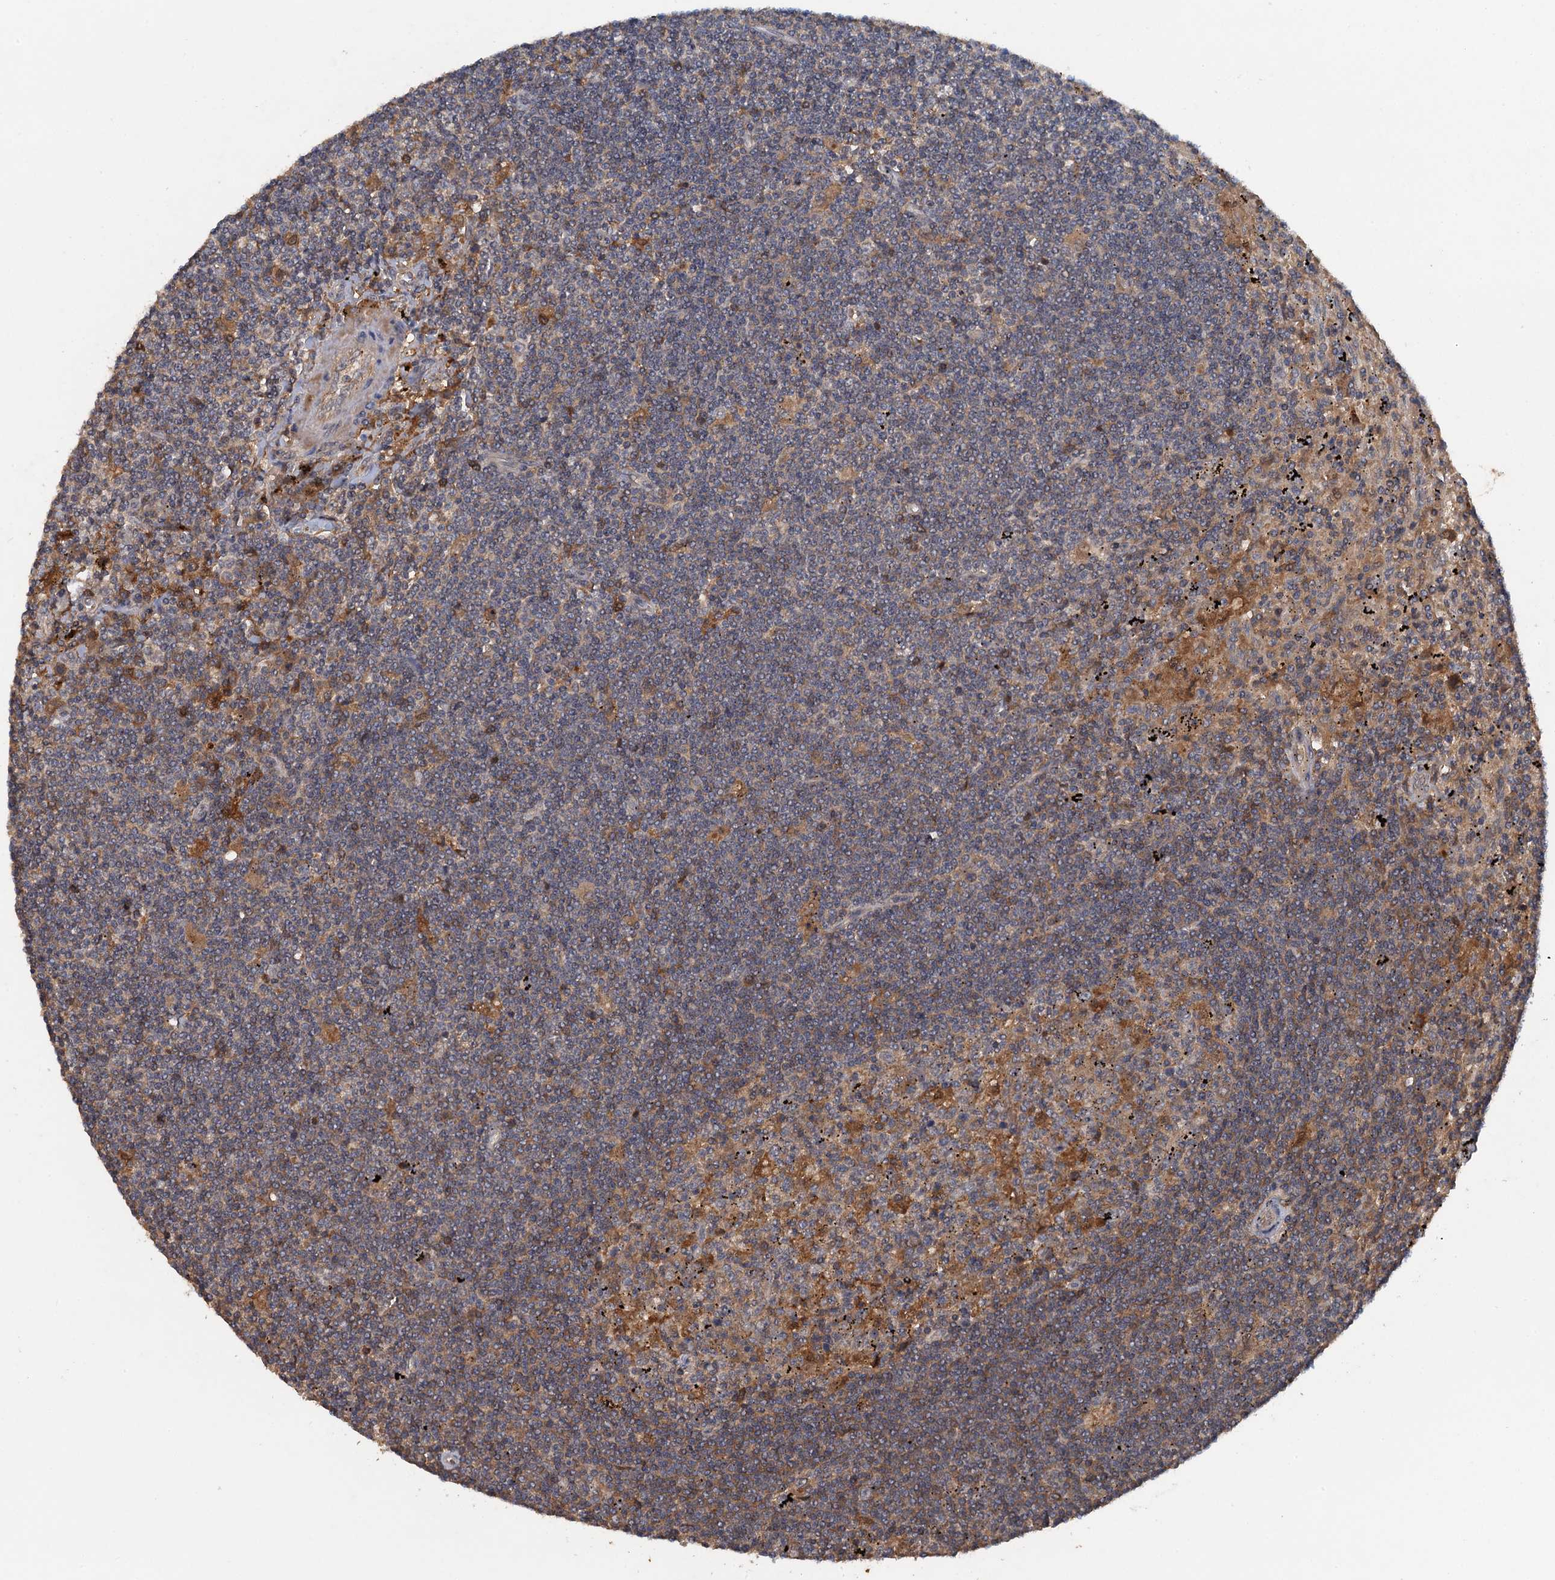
{"staining": {"intensity": "weak", "quantity": "25%-75%", "location": "cytoplasmic/membranous"}, "tissue": "lymphoma", "cell_type": "Tumor cells", "image_type": "cancer", "snomed": [{"axis": "morphology", "description": "Malignant lymphoma, non-Hodgkin's type, Low grade"}, {"axis": "topography", "description": "Spleen"}], "caption": "IHC of human malignant lymphoma, non-Hodgkin's type (low-grade) shows low levels of weak cytoplasmic/membranous expression in about 25%-75% of tumor cells.", "gene": "HAPLN3", "patient": {"sex": "male", "age": 76}}